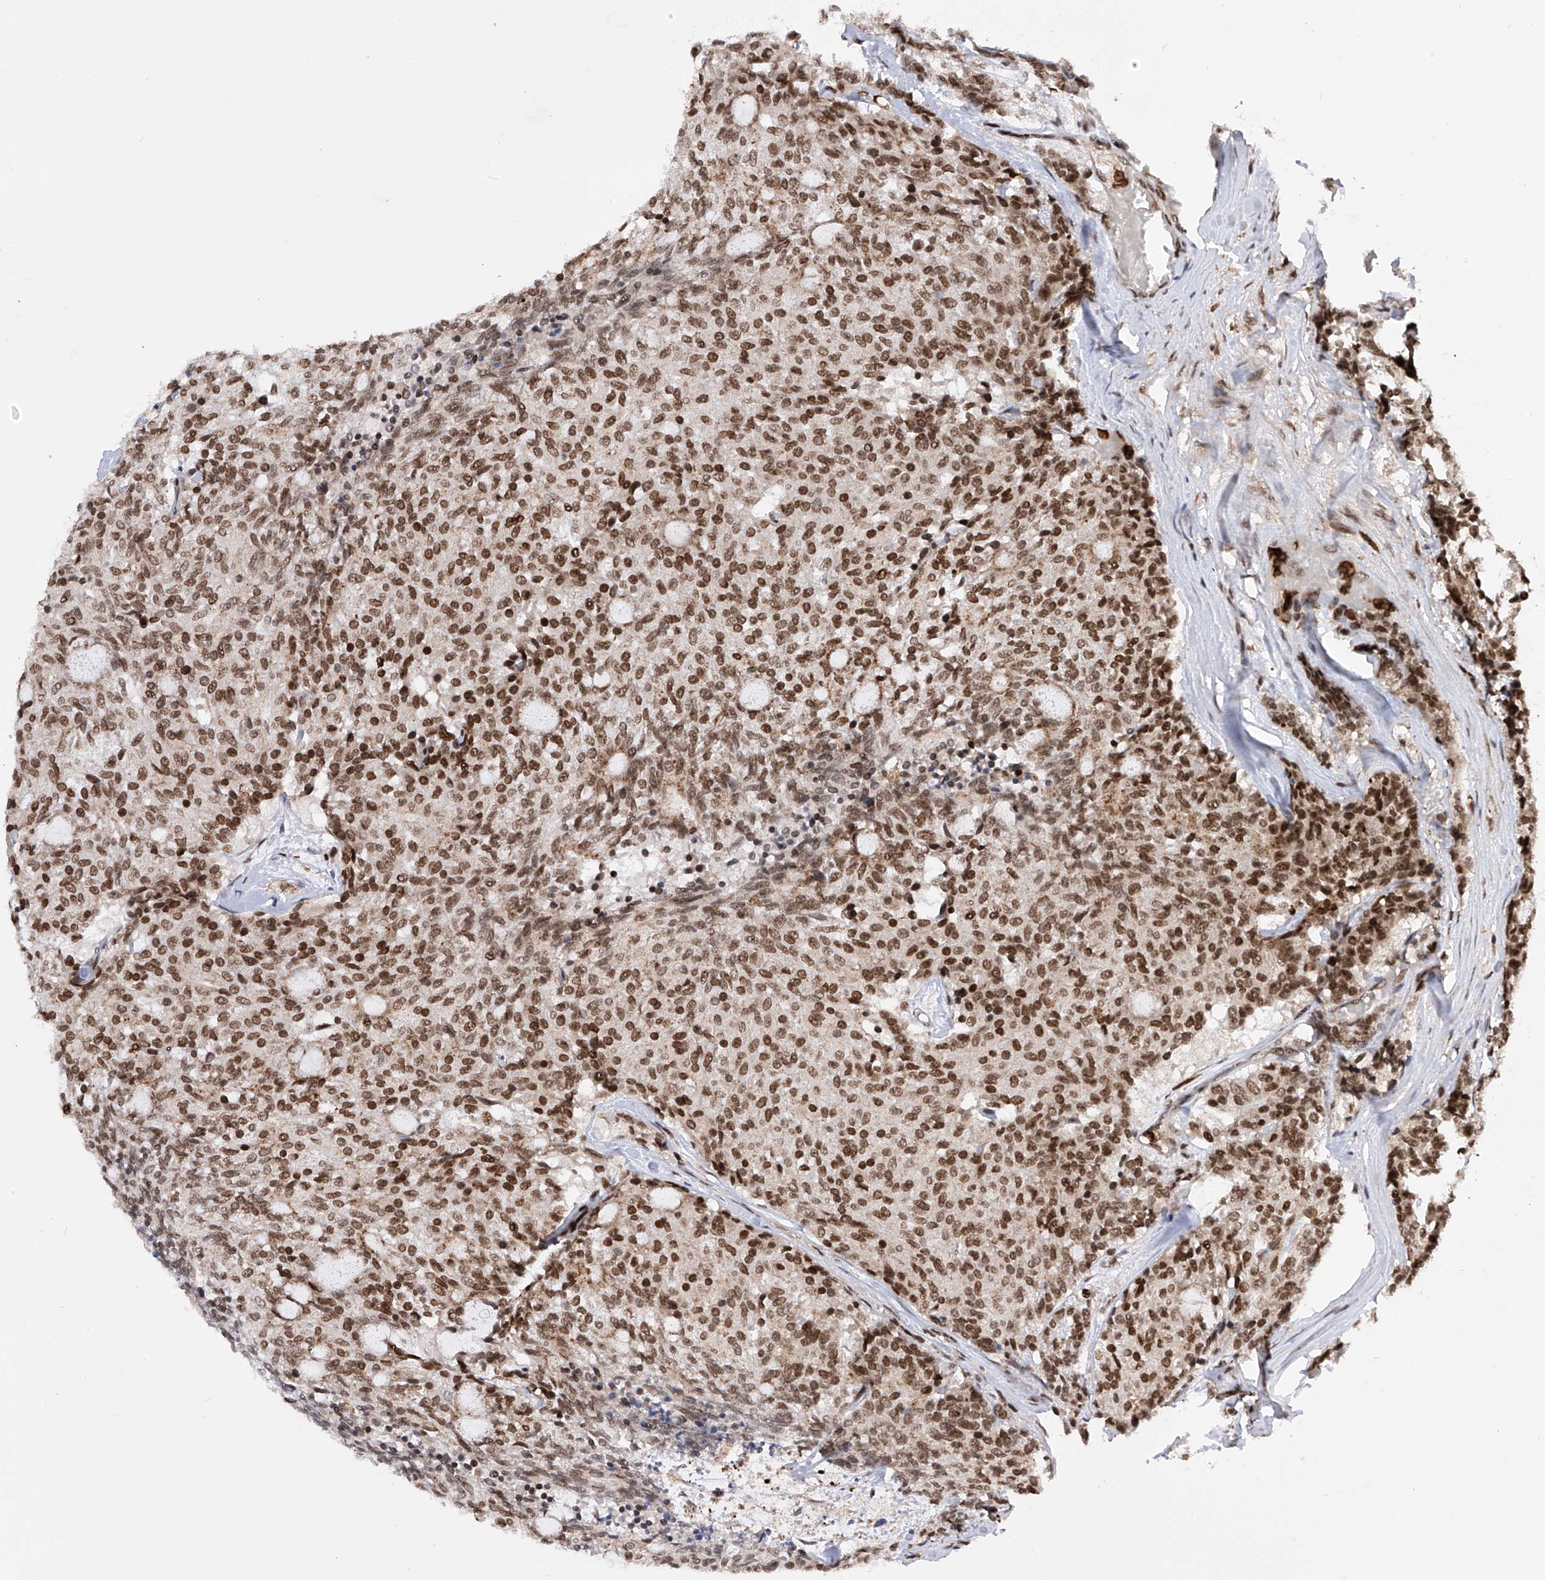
{"staining": {"intensity": "moderate", "quantity": ">75%", "location": "nuclear"}, "tissue": "carcinoid", "cell_type": "Tumor cells", "image_type": "cancer", "snomed": [{"axis": "morphology", "description": "Carcinoid, malignant, NOS"}, {"axis": "topography", "description": "Pancreas"}], "caption": "Malignant carcinoid was stained to show a protein in brown. There is medium levels of moderate nuclear positivity in approximately >75% of tumor cells.", "gene": "ZNF280D", "patient": {"sex": "female", "age": 54}}